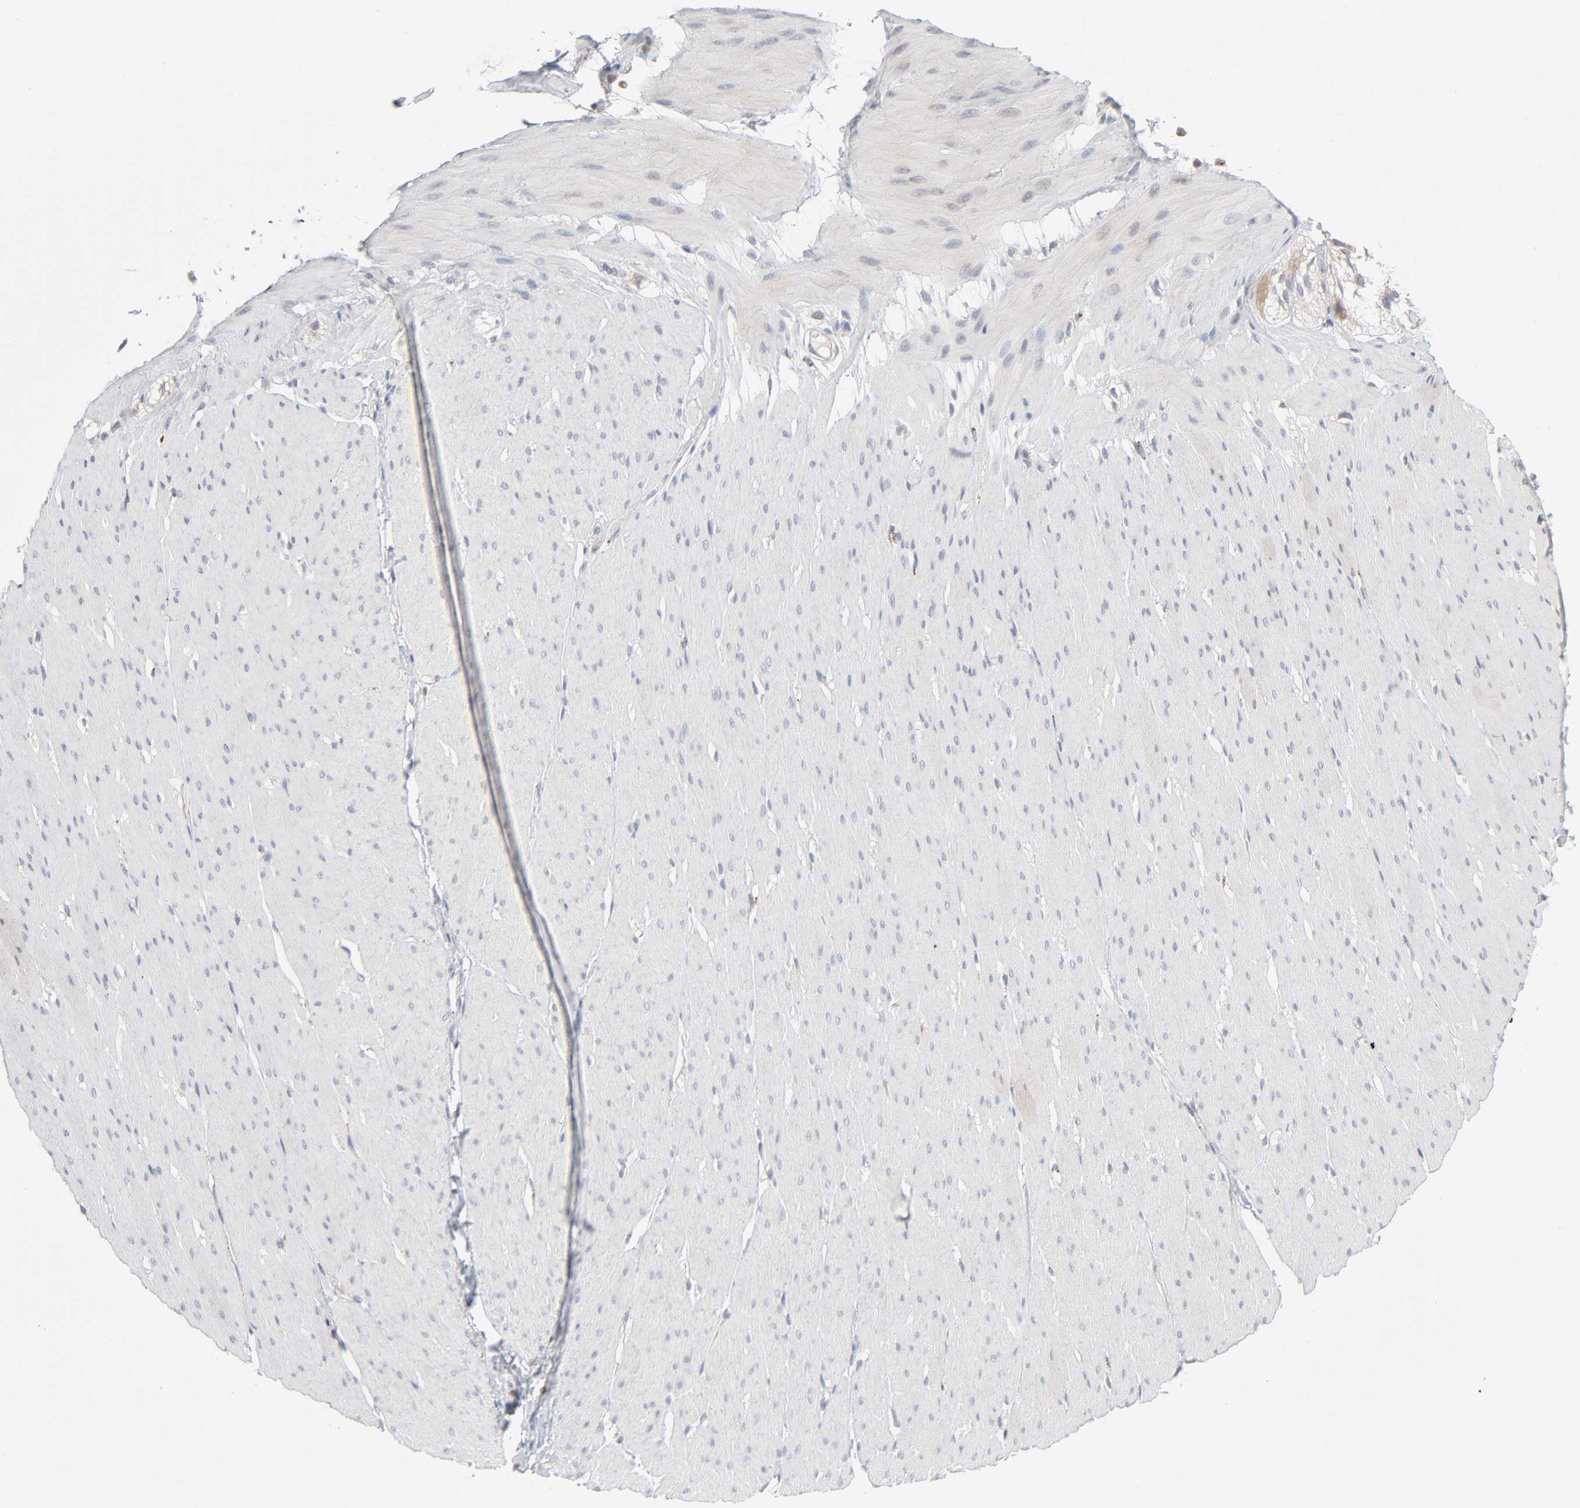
{"staining": {"intensity": "negative", "quantity": "none", "location": "none"}, "tissue": "smooth muscle", "cell_type": "Smooth muscle cells", "image_type": "normal", "snomed": [{"axis": "morphology", "description": "Normal tissue, NOS"}, {"axis": "topography", "description": "Smooth muscle"}, {"axis": "topography", "description": "Colon"}], "caption": "Immunohistochemistry (IHC) of normal human smooth muscle shows no positivity in smooth muscle cells.", "gene": "POMT2", "patient": {"sex": "male", "age": 67}}